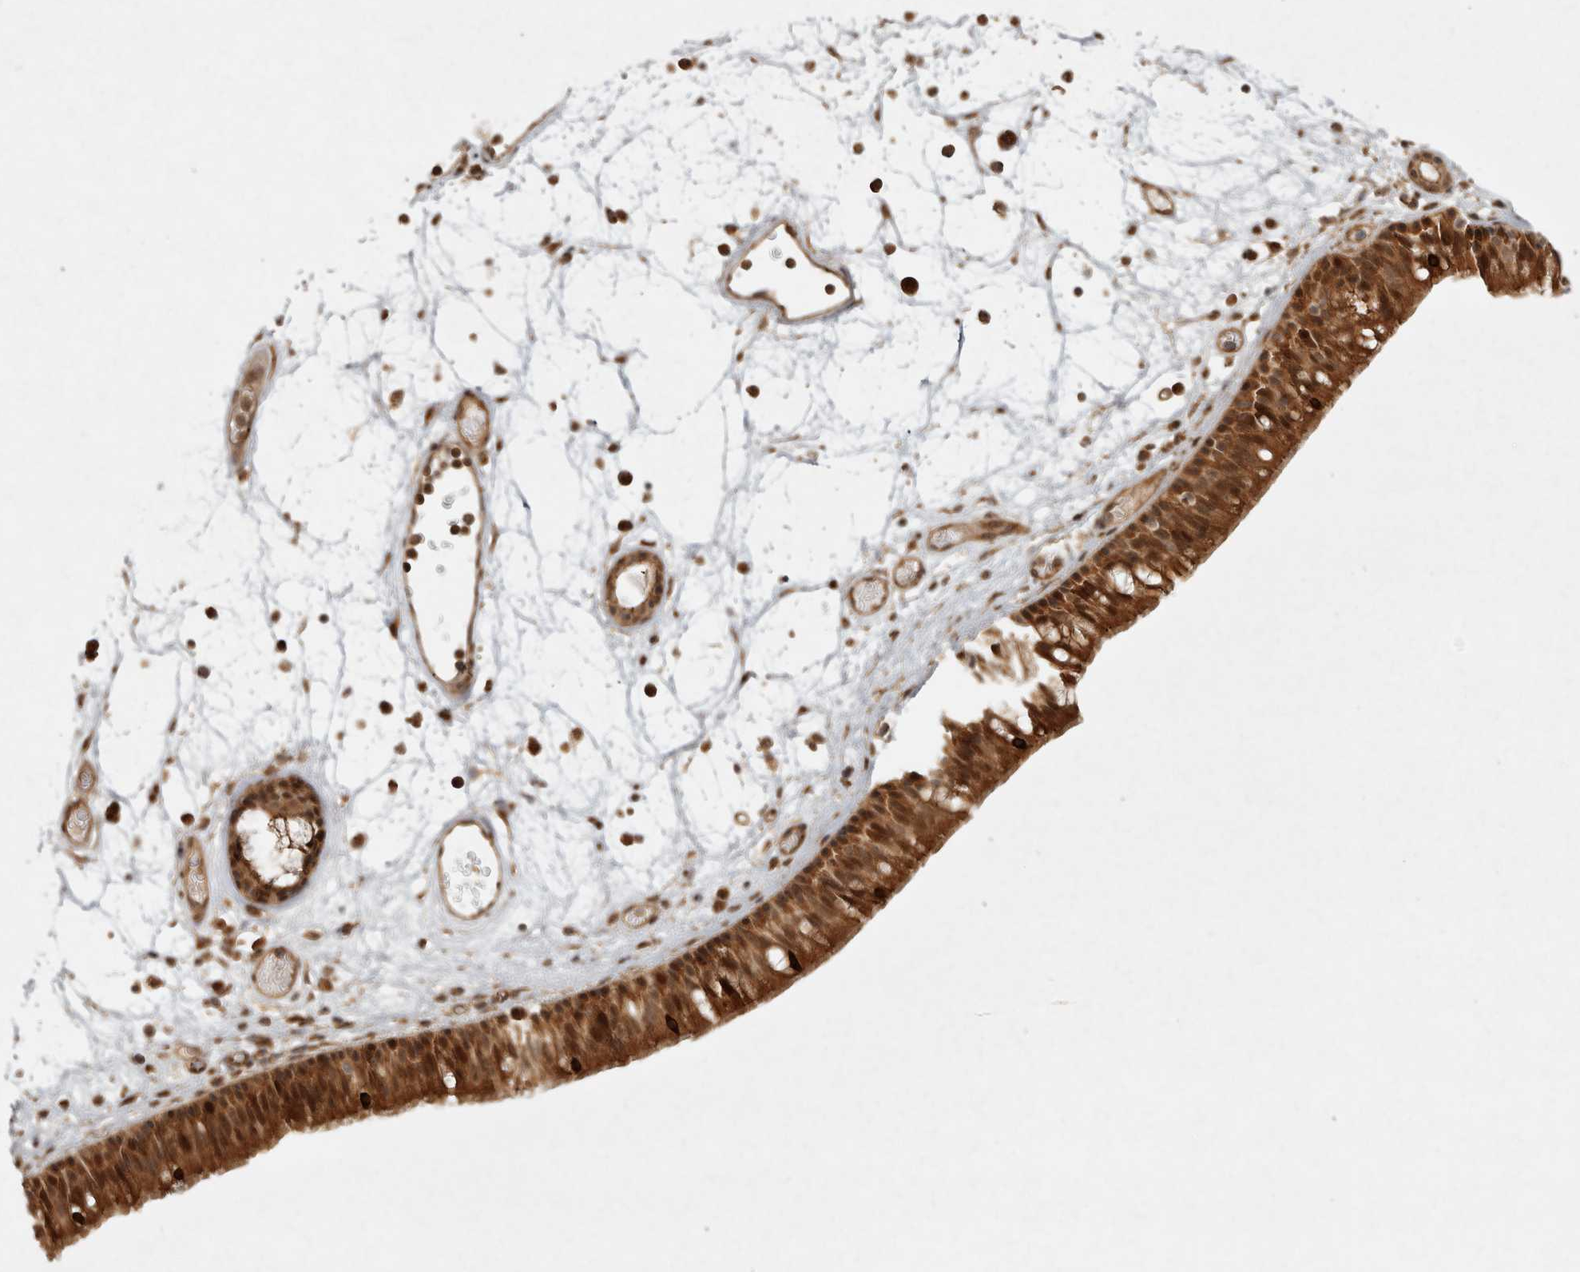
{"staining": {"intensity": "moderate", "quantity": ">75%", "location": "cytoplasmic/membranous,nuclear"}, "tissue": "nasopharynx", "cell_type": "Respiratory epithelial cells", "image_type": "normal", "snomed": [{"axis": "morphology", "description": "Normal tissue, NOS"}, {"axis": "morphology", "description": "Inflammation, NOS"}, {"axis": "morphology", "description": "Malignant melanoma, Metastatic site"}, {"axis": "topography", "description": "Nasopharynx"}], "caption": "Protein expression analysis of benign nasopharynx displays moderate cytoplasmic/membranous,nuclear staining in approximately >75% of respiratory epithelial cells.", "gene": "CAMSAP2", "patient": {"sex": "male", "age": 70}}